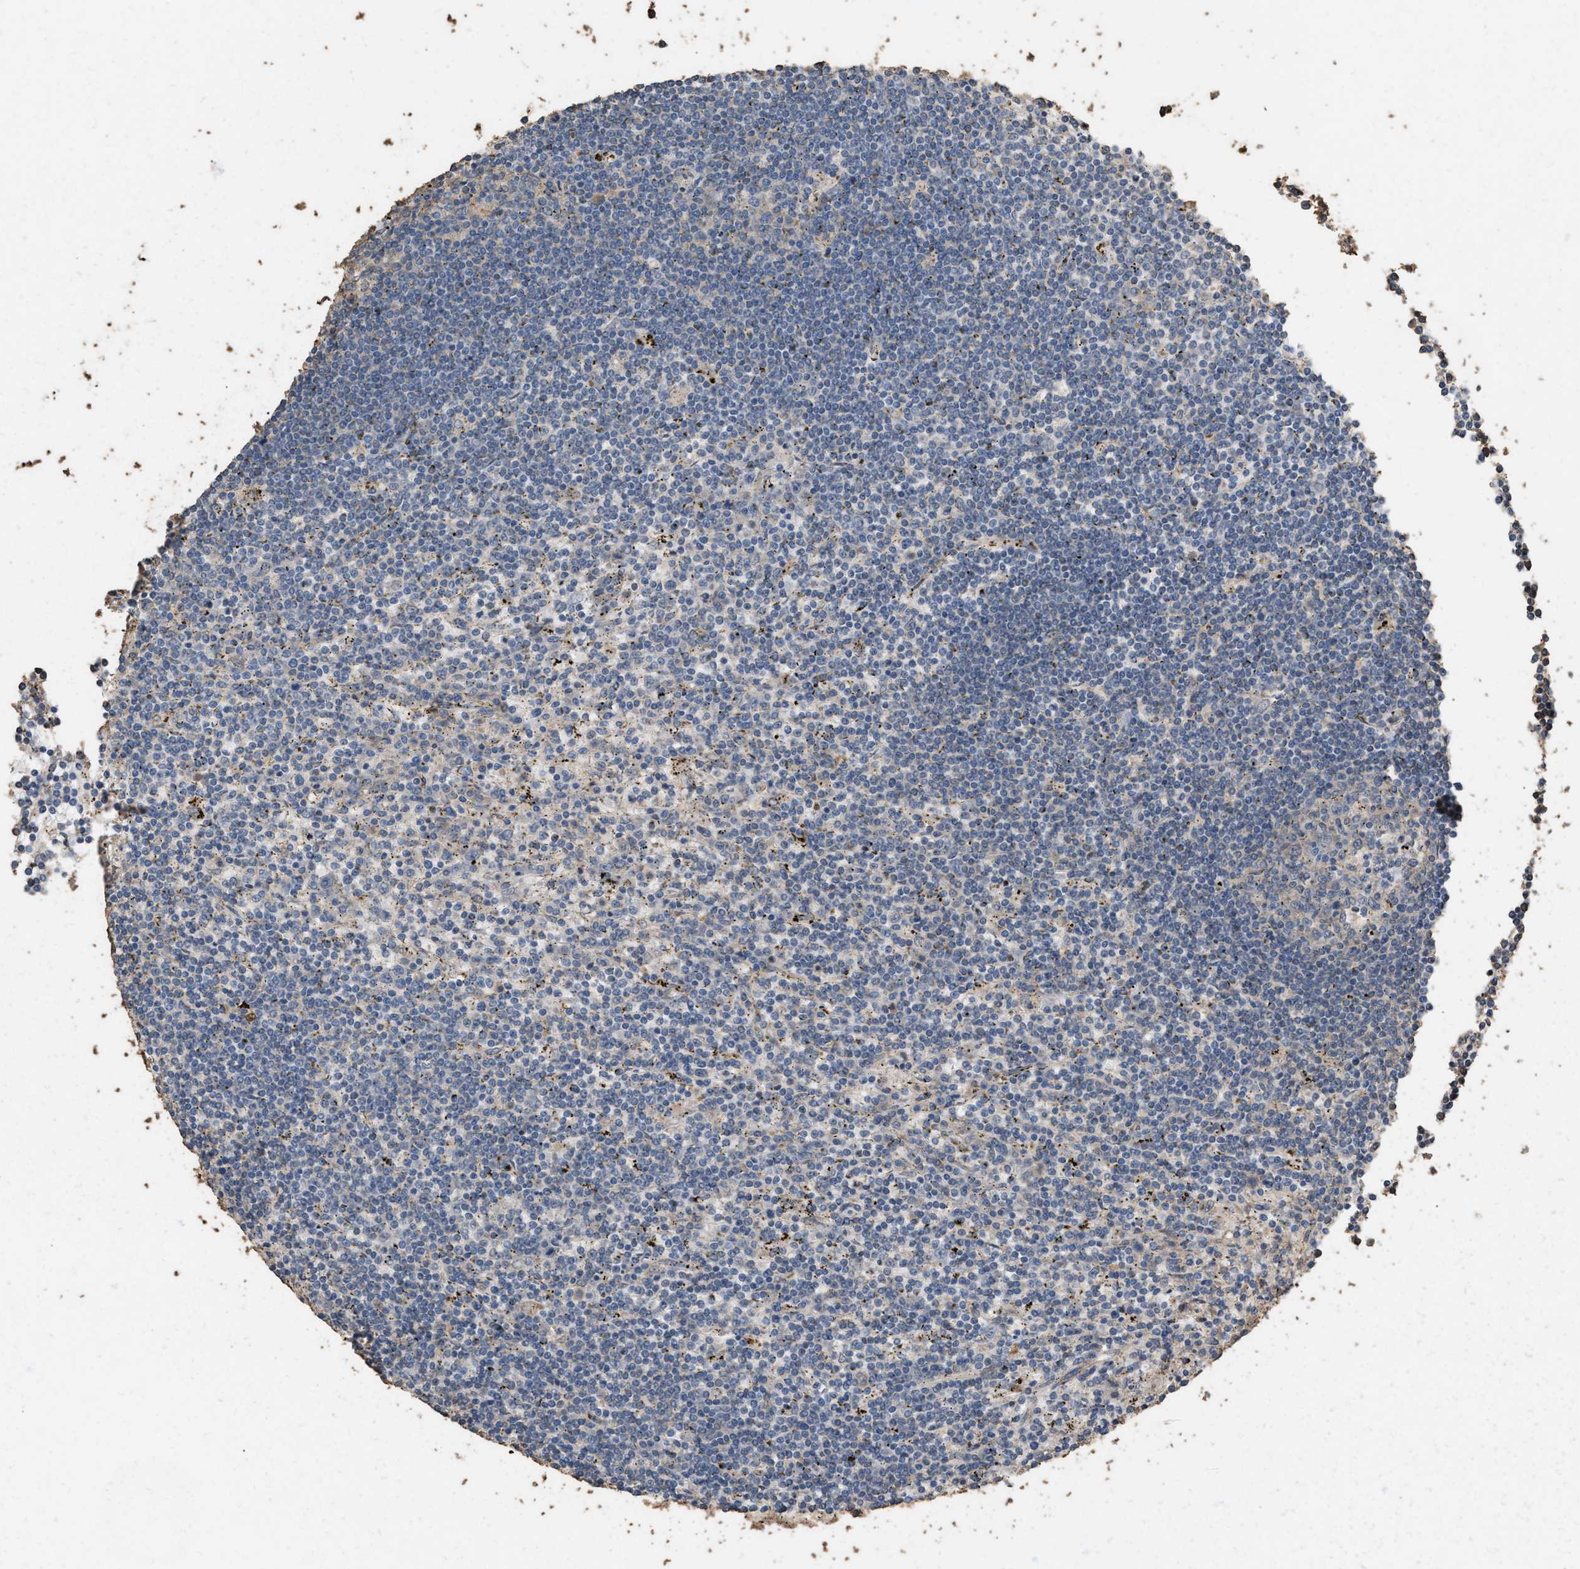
{"staining": {"intensity": "negative", "quantity": "none", "location": "none"}, "tissue": "lymphoma", "cell_type": "Tumor cells", "image_type": "cancer", "snomed": [{"axis": "morphology", "description": "Malignant lymphoma, non-Hodgkin's type, Low grade"}, {"axis": "topography", "description": "Spleen"}], "caption": "Low-grade malignant lymphoma, non-Hodgkin's type was stained to show a protein in brown. There is no significant staining in tumor cells.", "gene": "DCAF7", "patient": {"sex": "male", "age": 76}}